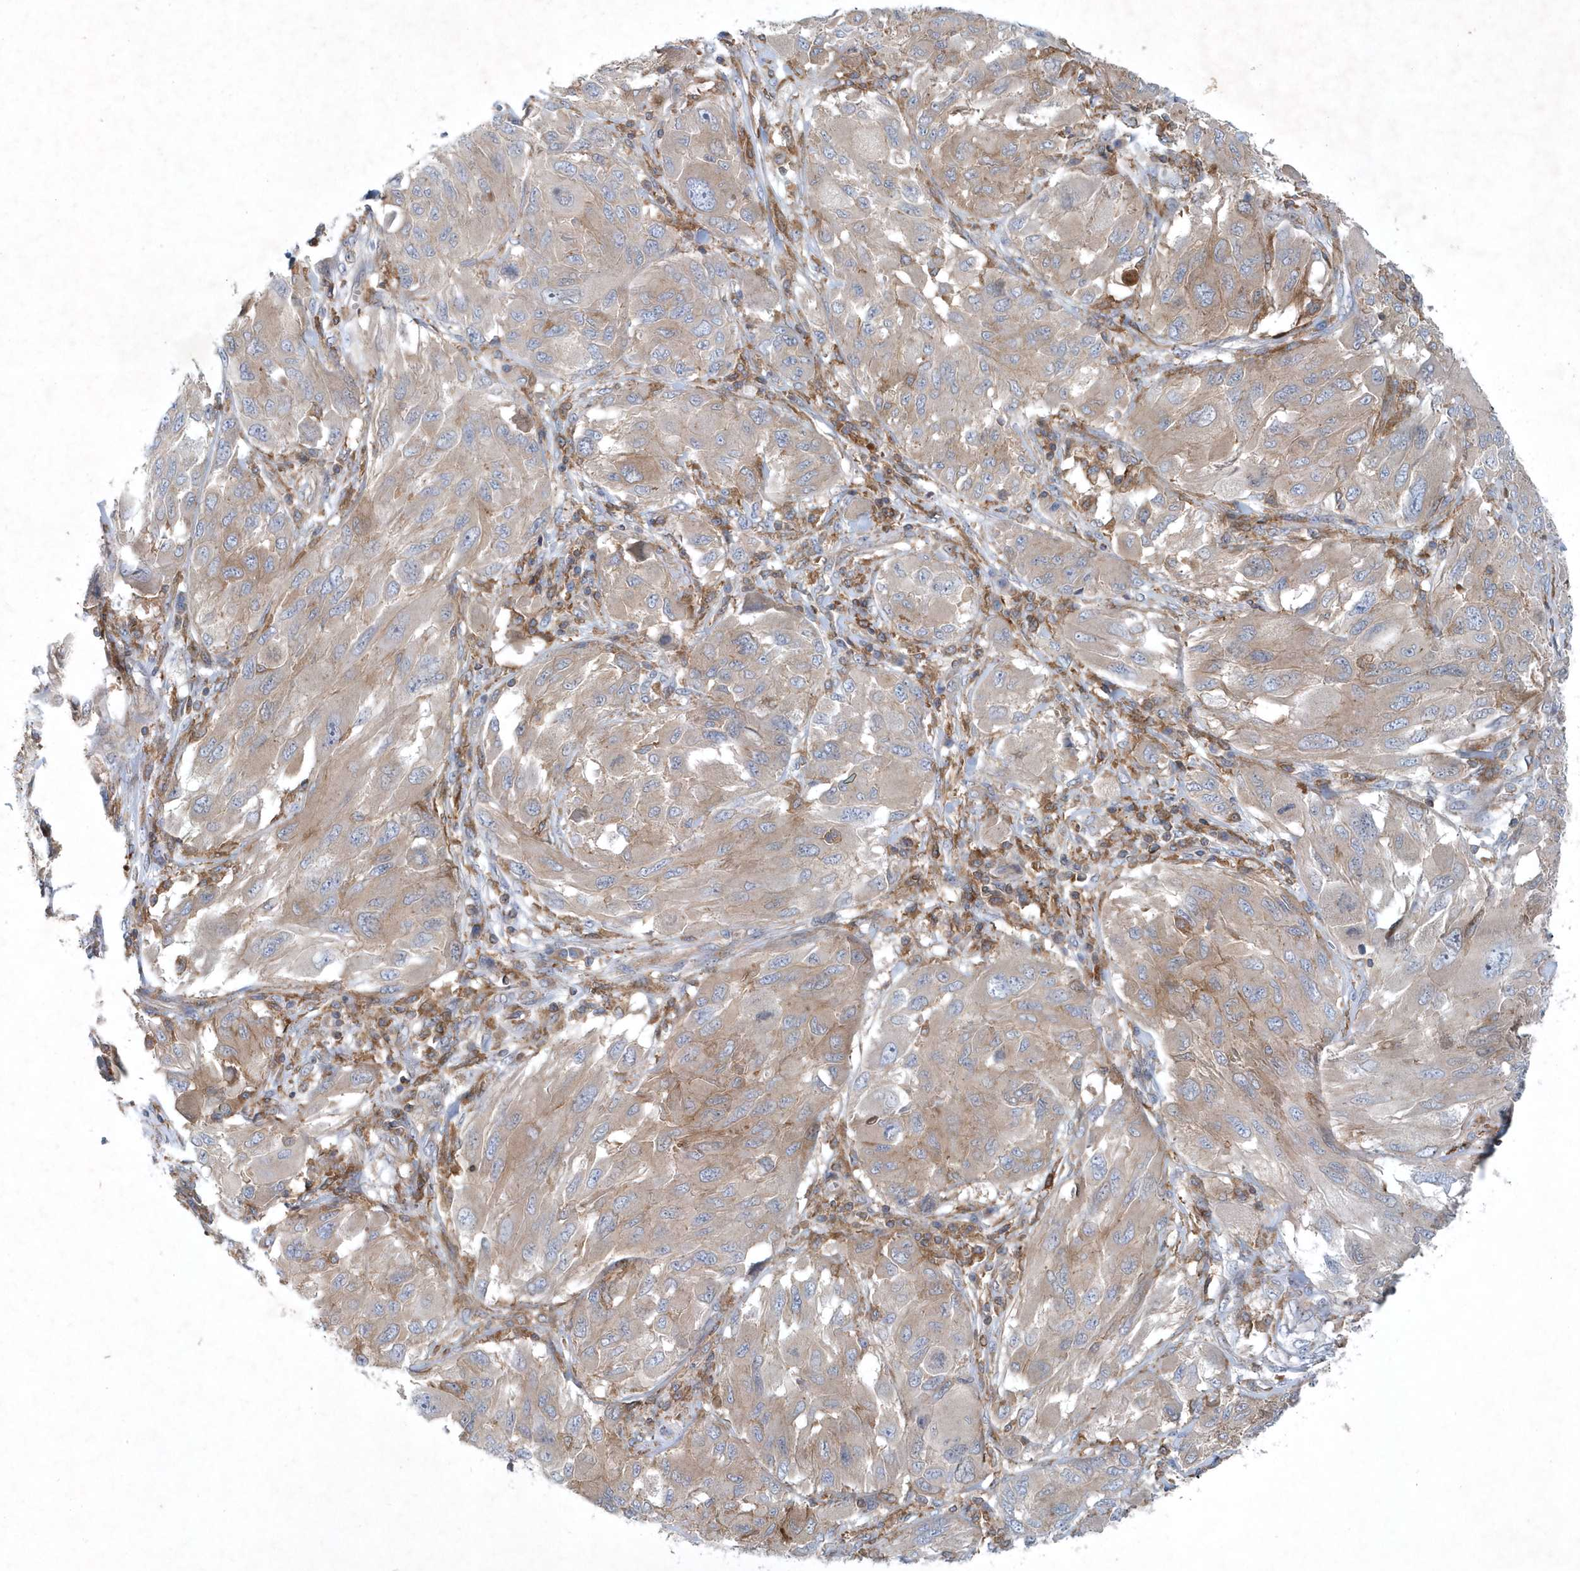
{"staining": {"intensity": "weak", "quantity": "25%-75%", "location": "cytoplasmic/membranous"}, "tissue": "melanoma", "cell_type": "Tumor cells", "image_type": "cancer", "snomed": [{"axis": "morphology", "description": "Malignant melanoma, NOS"}, {"axis": "topography", "description": "Skin"}], "caption": "Melanoma tissue shows weak cytoplasmic/membranous expression in approximately 25%-75% of tumor cells, visualized by immunohistochemistry.", "gene": "P2RY10", "patient": {"sex": "female", "age": 91}}